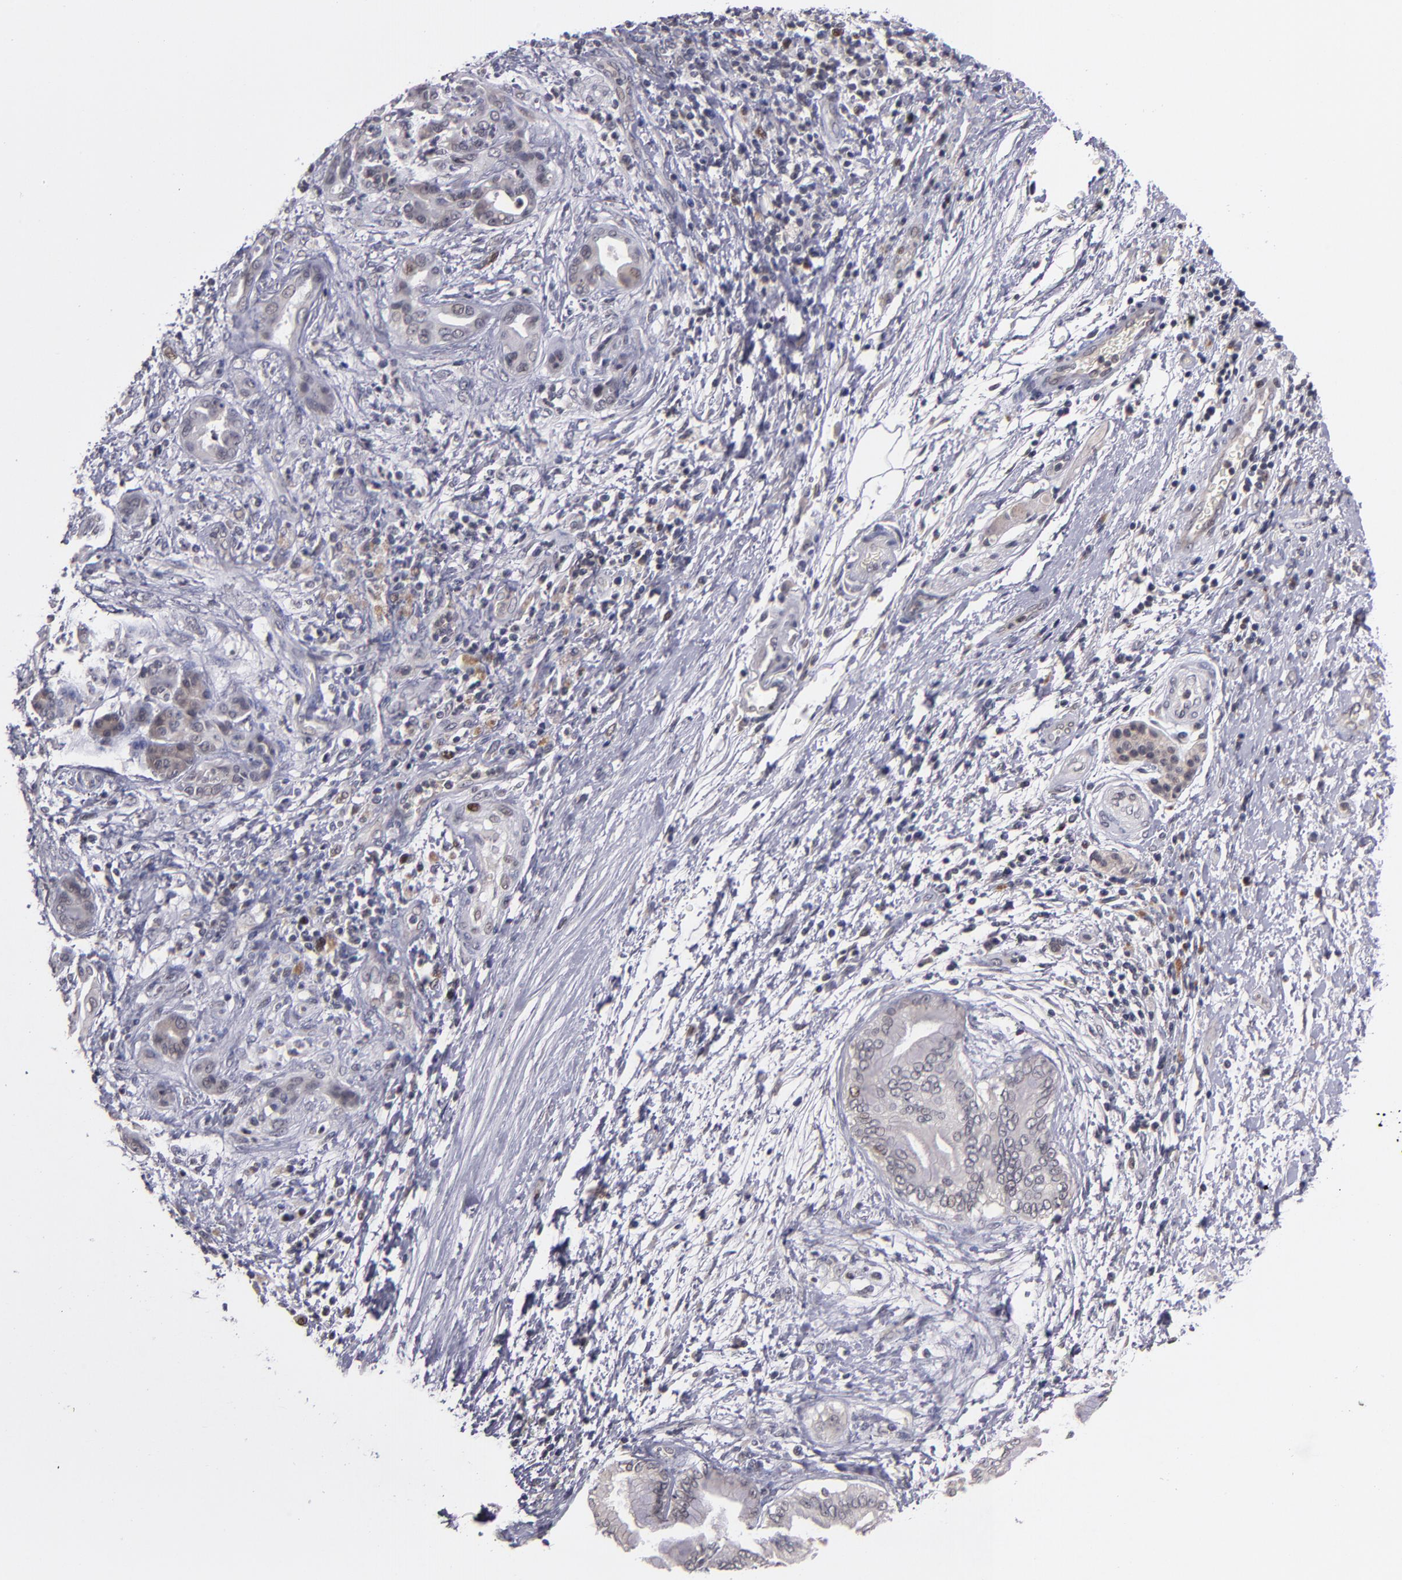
{"staining": {"intensity": "weak", "quantity": "25%-75%", "location": "cytoplasmic/membranous"}, "tissue": "pancreatic cancer", "cell_type": "Tumor cells", "image_type": "cancer", "snomed": [{"axis": "morphology", "description": "Adenocarcinoma, NOS"}, {"axis": "topography", "description": "Pancreas"}], "caption": "Pancreatic adenocarcinoma tissue displays weak cytoplasmic/membranous positivity in about 25%-75% of tumor cells The staining is performed using DAB (3,3'-diaminobenzidine) brown chromogen to label protein expression. The nuclei are counter-stained blue using hematoxylin.", "gene": "CDC7", "patient": {"sex": "female", "age": 70}}